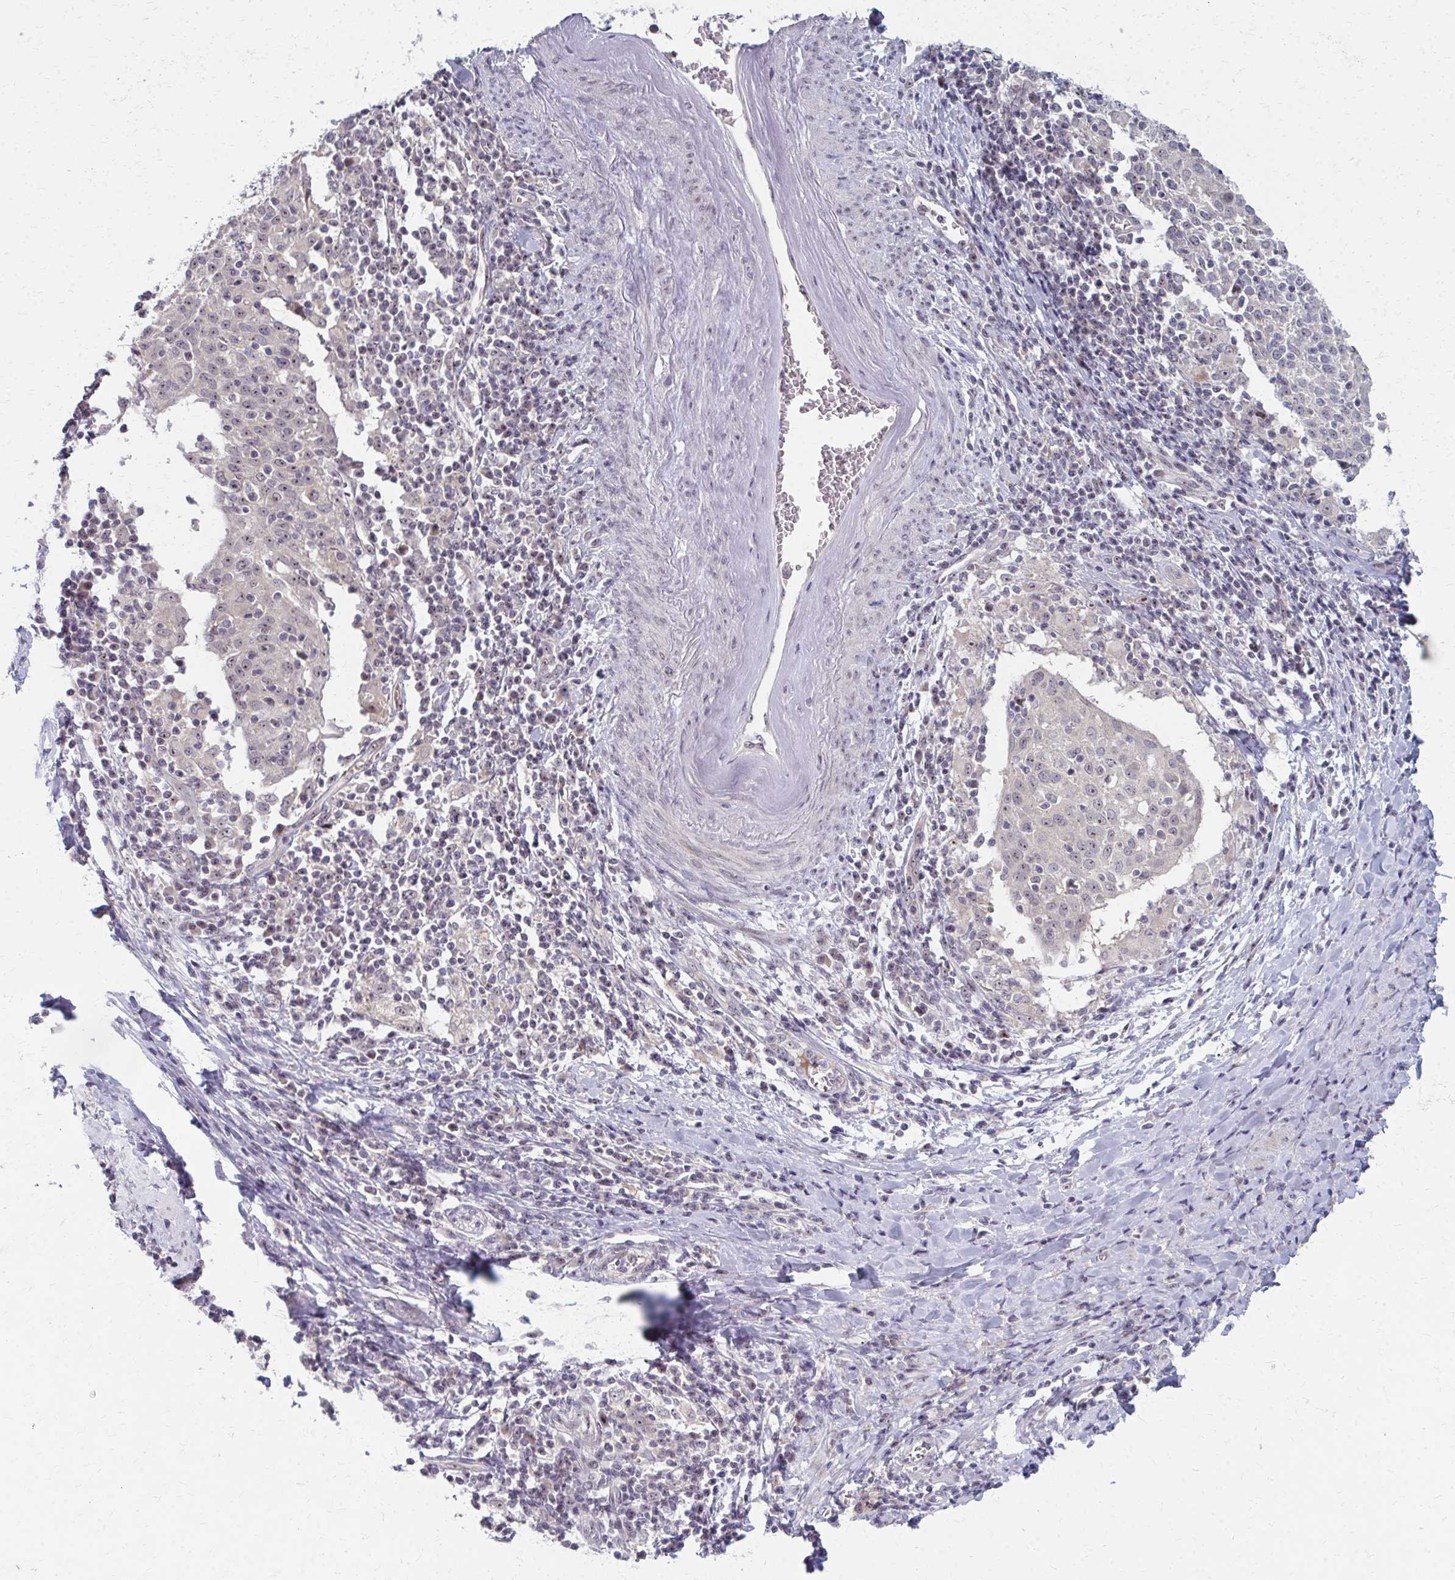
{"staining": {"intensity": "weak", "quantity": "<25%", "location": "nuclear"}, "tissue": "cervical cancer", "cell_type": "Tumor cells", "image_type": "cancer", "snomed": [{"axis": "morphology", "description": "Squamous cell carcinoma, NOS"}, {"axis": "topography", "description": "Cervix"}], "caption": "A high-resolution micrograph shows immunohistochemistry (IHC) staining of cervical squamous cell carcinoma, which demonstrates no significant expression in tumor cells.", "gene": "NUDT16", "patient": {"sex": "female", "age": 52}}